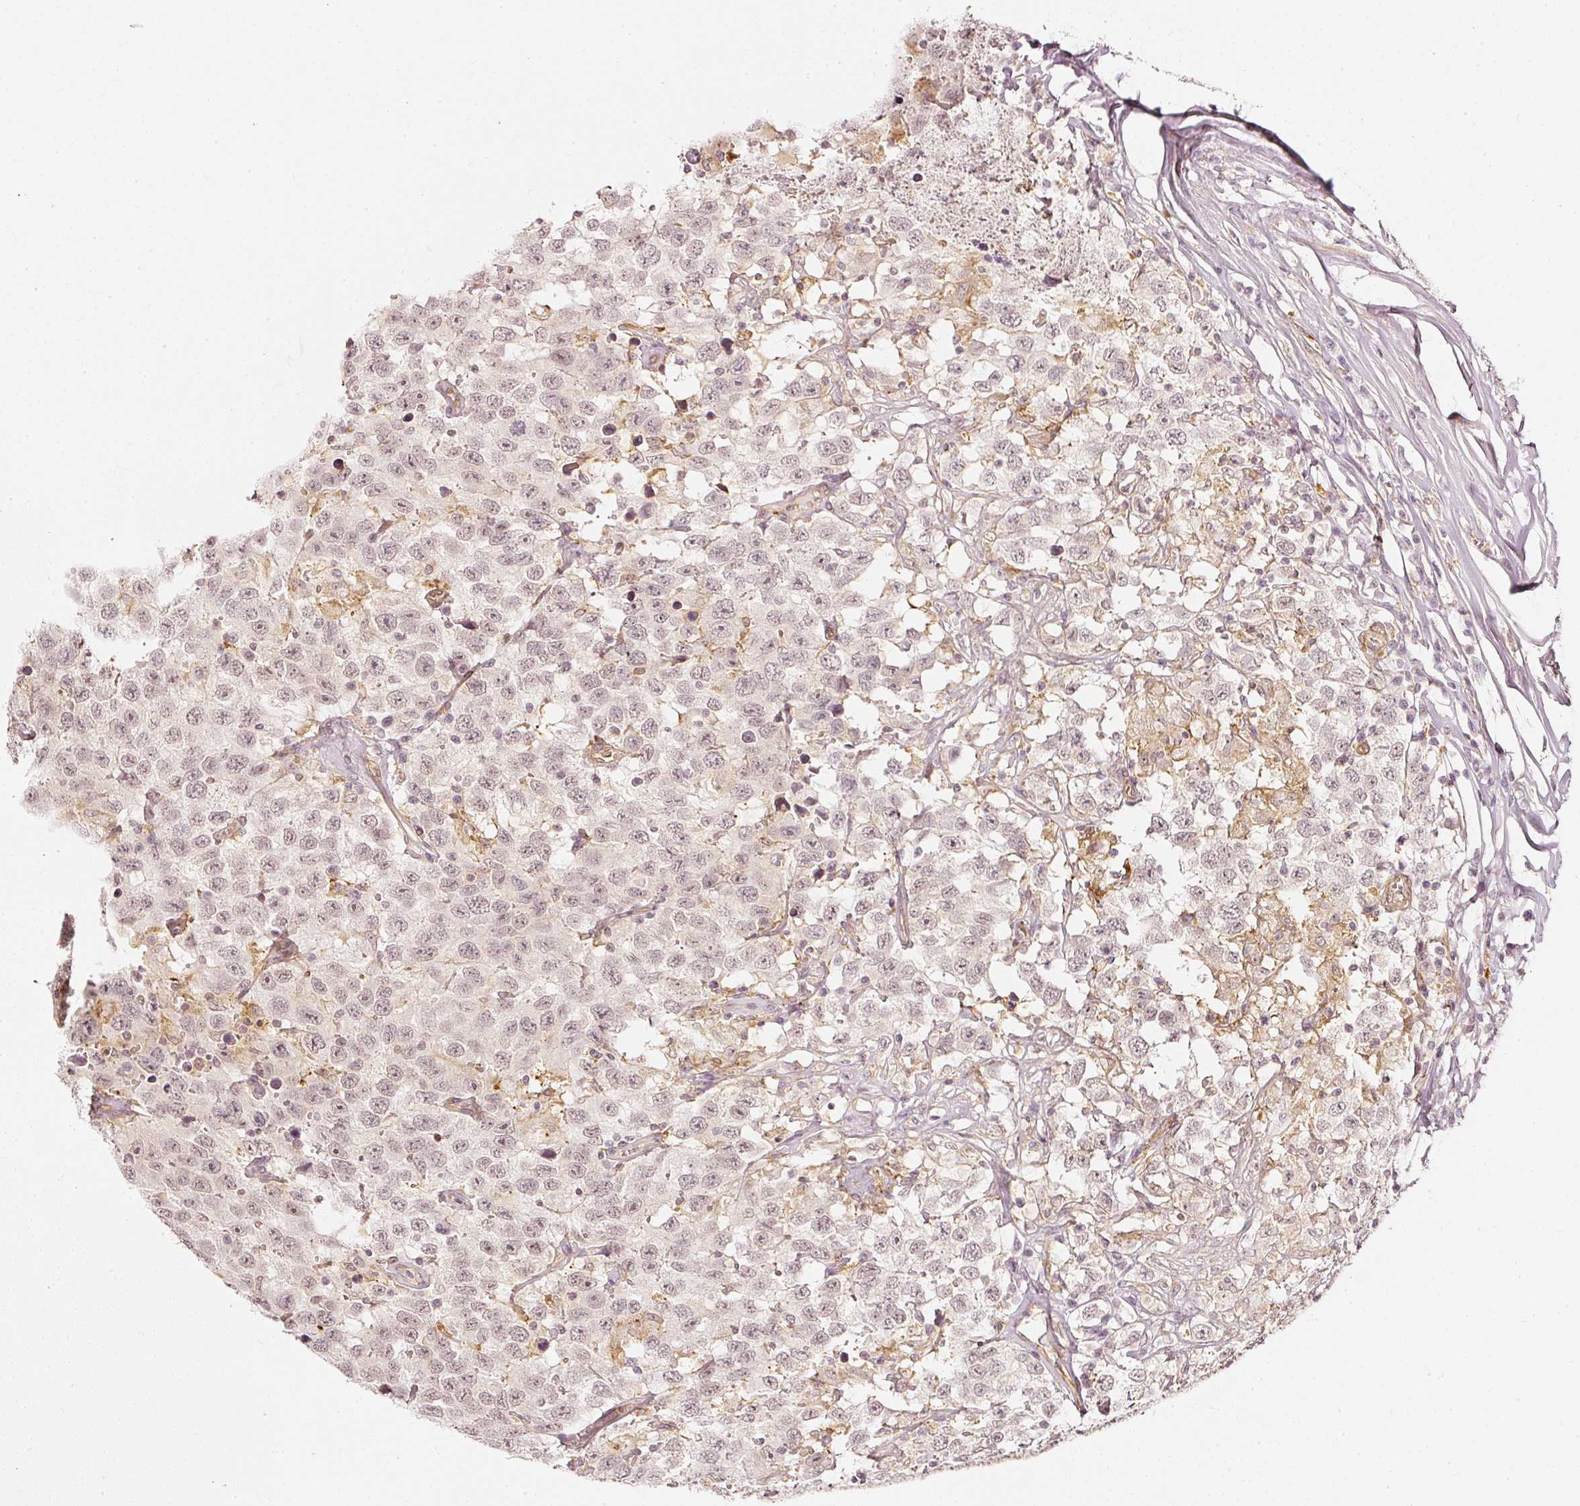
{"staining": {"intensity": "negative", "quantity": "none", "location": "none"}, "tissue": "testis cancer", "cell_type": "Tumor cells", "image_type": "cancer", "snomed": [{"axis": "morphology", "description": "Seminoma, NOS"}, {"axis": "topography", "description": "Testis"}], "caption": "Testis seminoma was stained to show a protein in brown. There is no significant positivity in tumor cells.", "gene": "DRD2", "patient": {"sex": "male", "age": 41}}